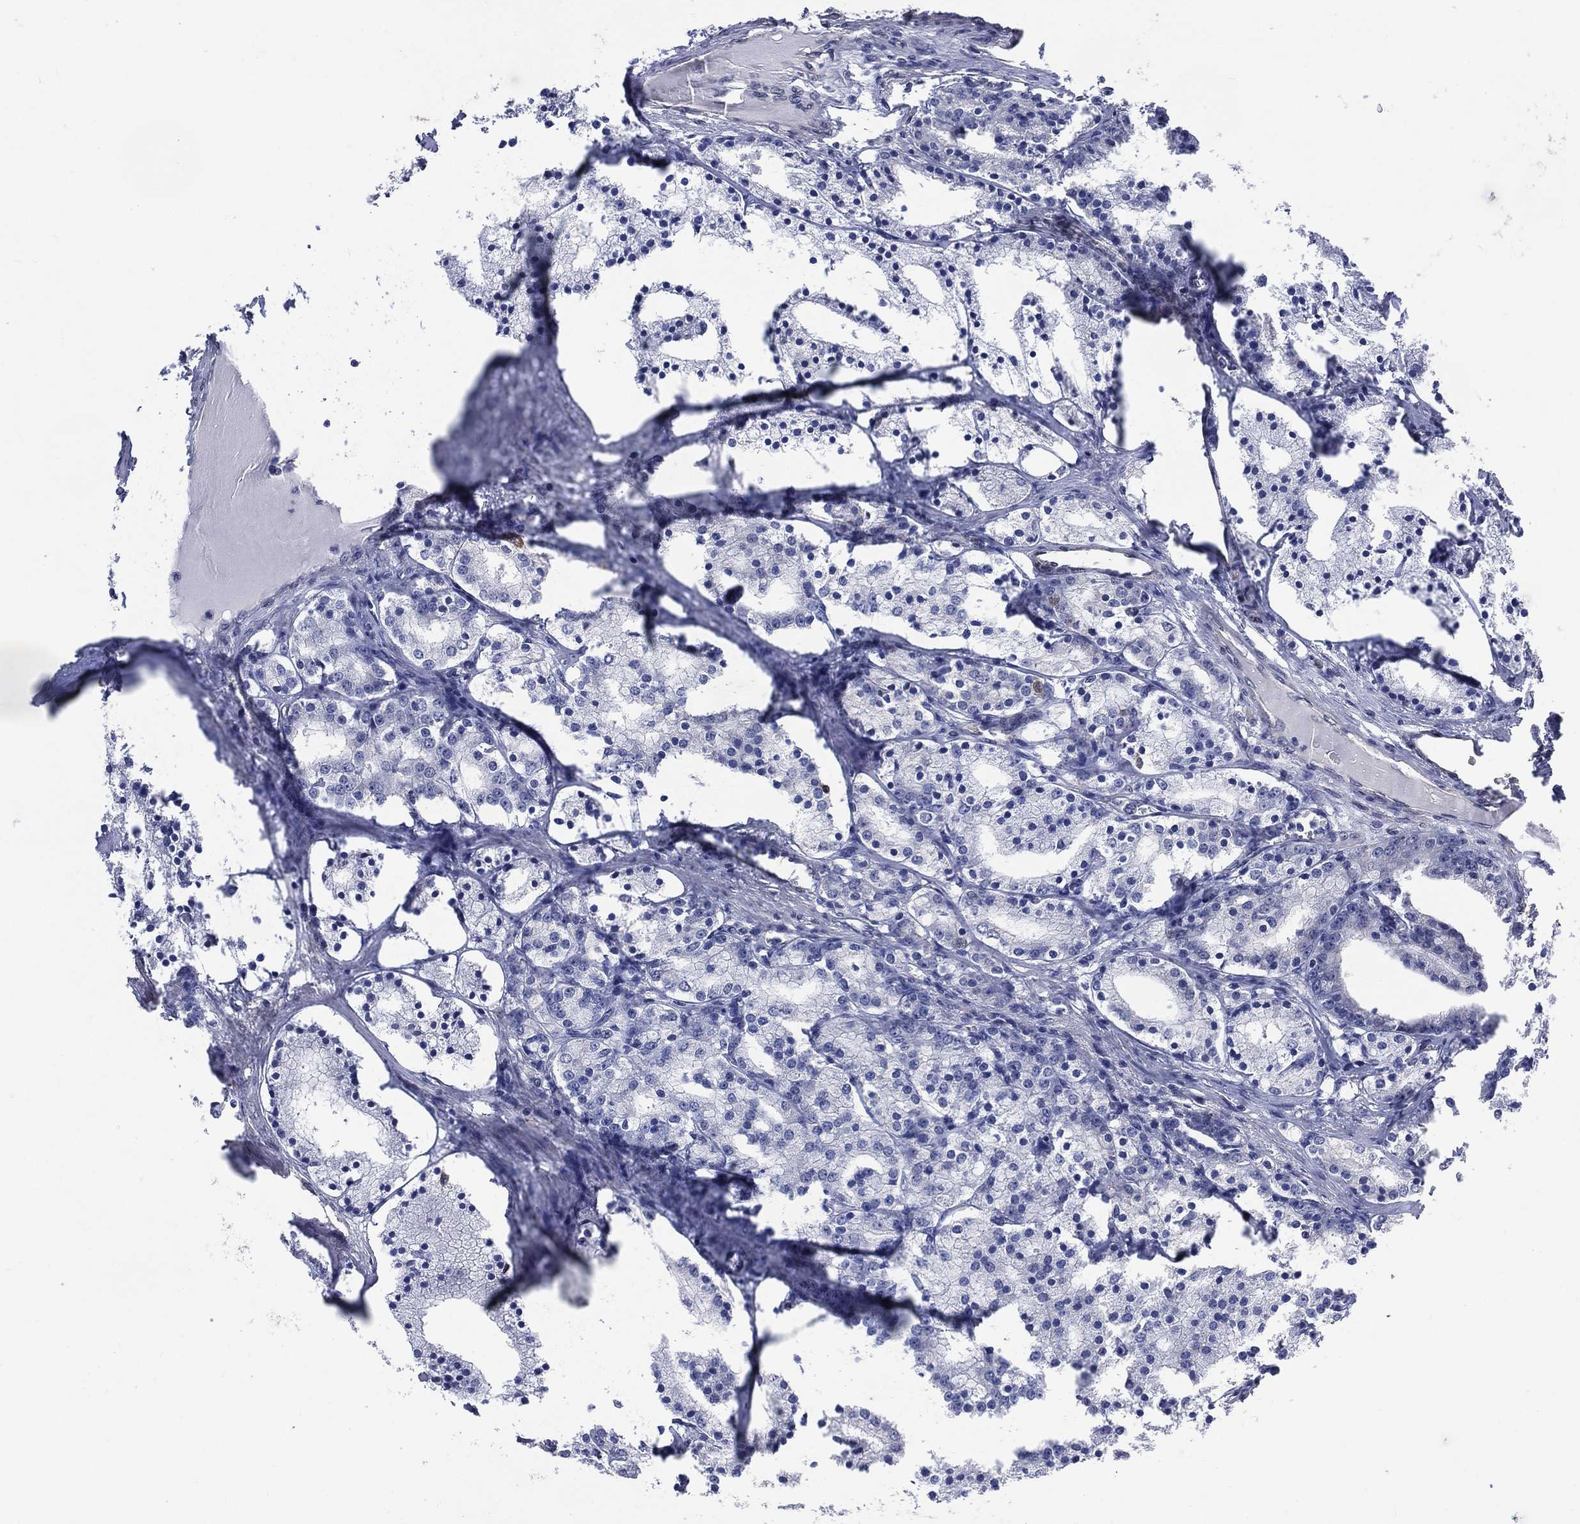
{"staining": {"intensity": "negative", "quantity": "none", "location": "none"}, "tissue": "prostate cancer", "cell_type": "Tumor cells", "image_type": "cancer", "snomed": [{"axis": "morphology", "description": "Adenocarcinoma, NOS"}, {"axis": "topography", "description": "Prostate"}], "caption": "Human prostate cancer stained for a protein using IHC displays no positivity in tumor cells.", "gene": "AK1", "patient": {"sex": "male", "age": 69}}